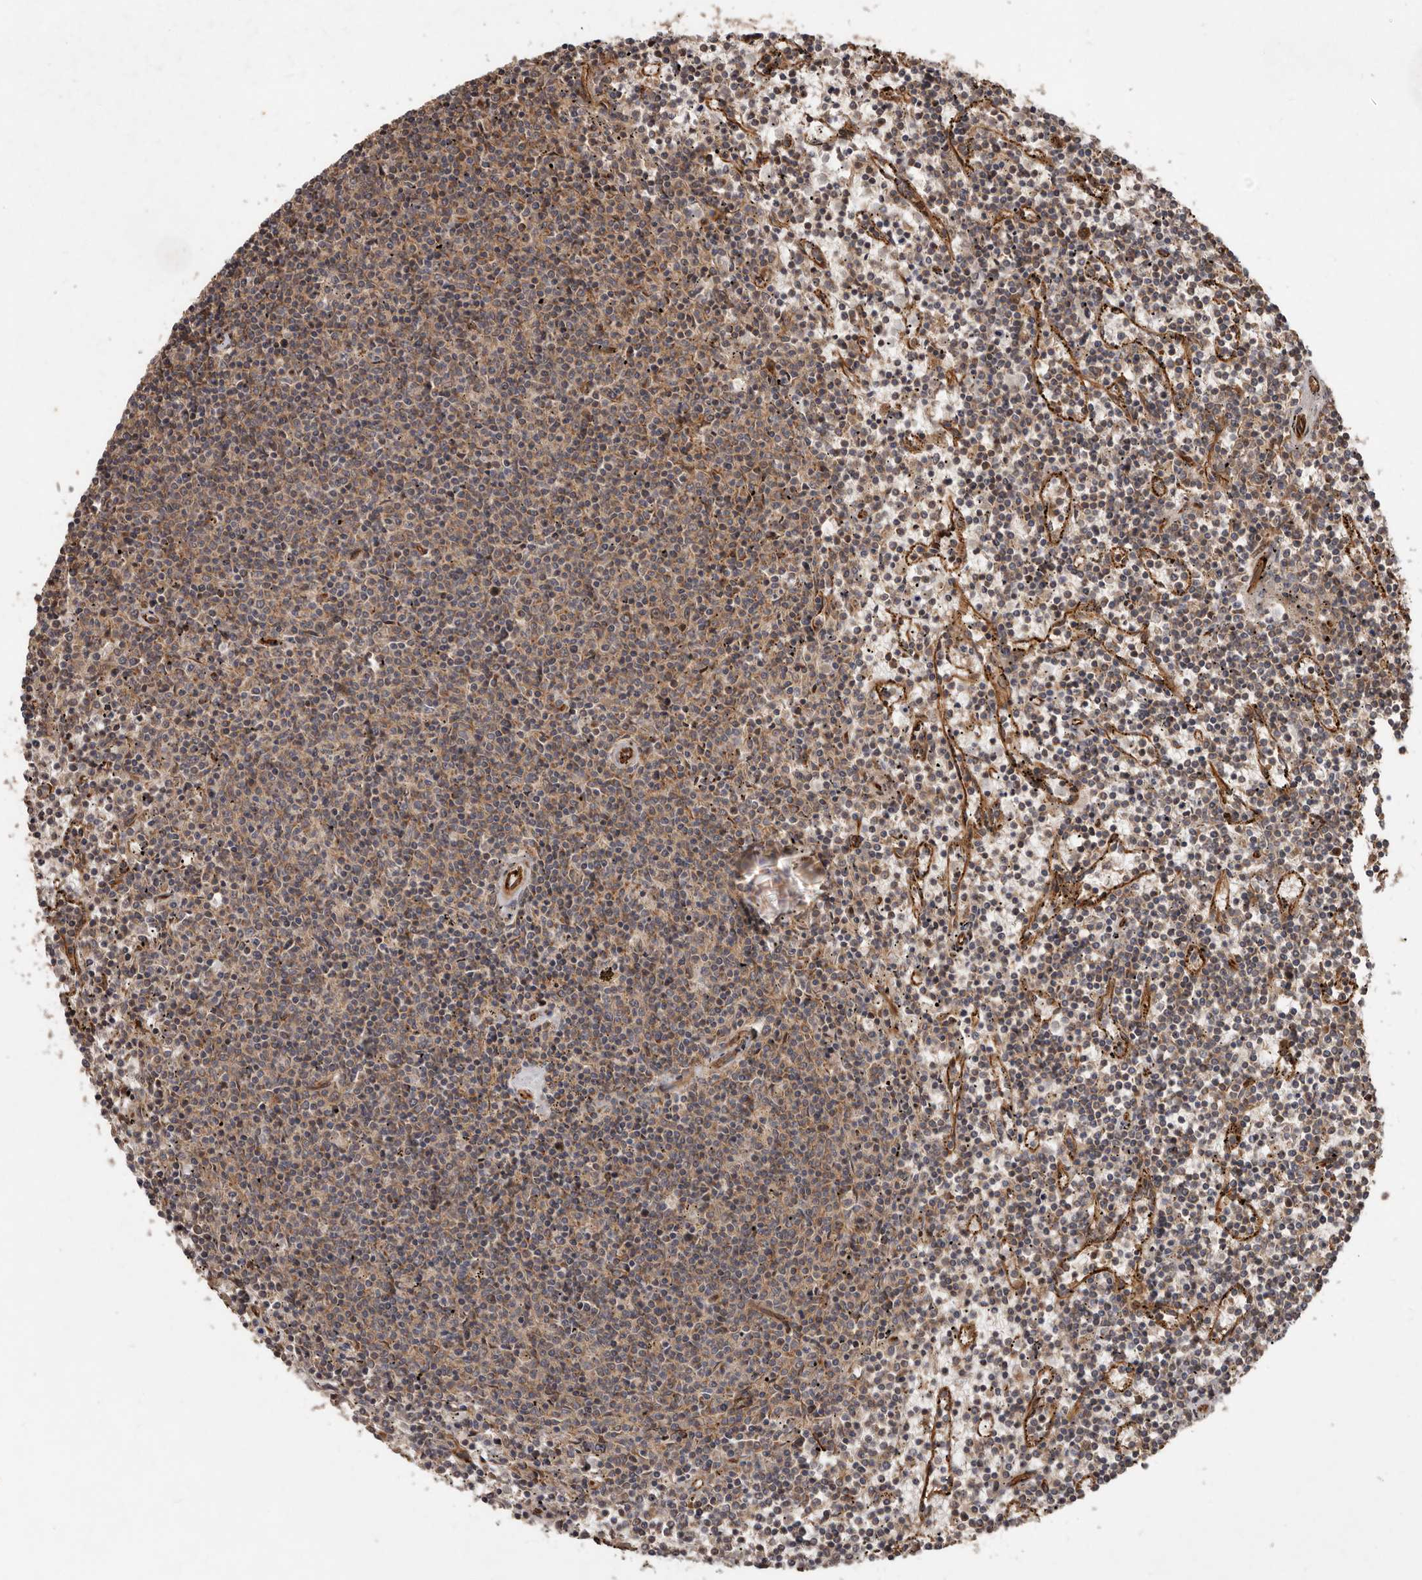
{"staining": {"intensity": "weak", "quantity": ">75%", "location": "cytoplasmic/membranous"}, "tissue": "lymphoma", "cell_type": "Tumor cells", "image_type": "cancer", "snomed": [{"axis": "morphology", "description": "Malignant lymphoma, non-Hodgkin's type, Low grade"}, {"axis": "topography", "description": "Spleen"}], "caption": "Low-grade malignant lymphoma, non-Hodgkin's type stained for a protein demonstrates weak cytoplasmic/membranous positivity in tumor cells.", "gene": "STK36", "patient": {"sex": "female", "age": 50}}